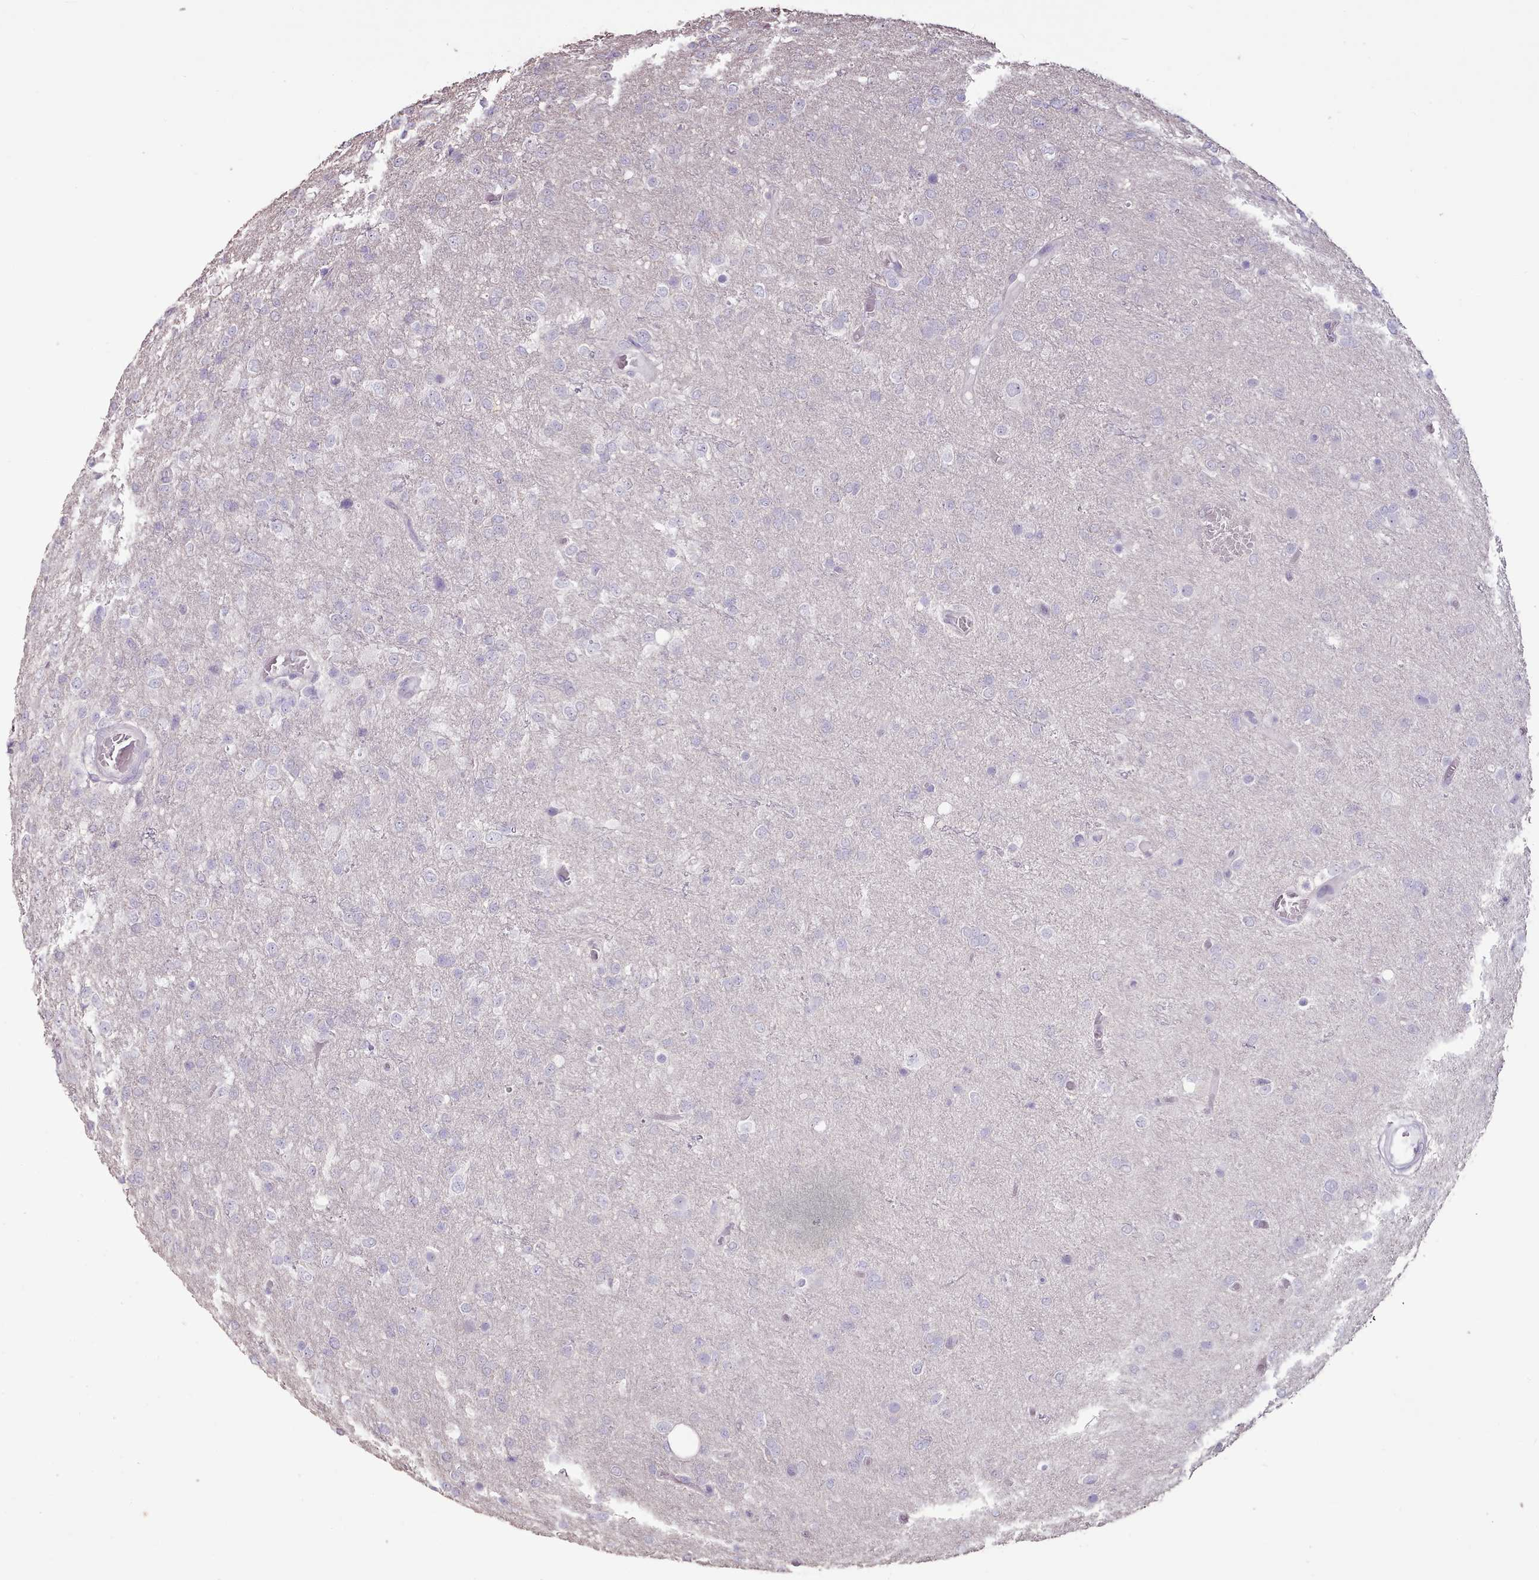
{"staining": {"intensity": "negative", "quantity": "none", "location": "none"}, "tissue": "glioma", "cell_type": "Tumor cells", "image_type": "cancer", "snomed": [{"axis": "morphology", "description": "Glioma, malignant, High grade"}, {"axis": "topography", "description": "Brain"}], "caption": "Protein analysis of glioma displays no significant positivity in tumor cells.", "gene": "BLOC1S2", "patient": {"sex": "female", "age": 74}}